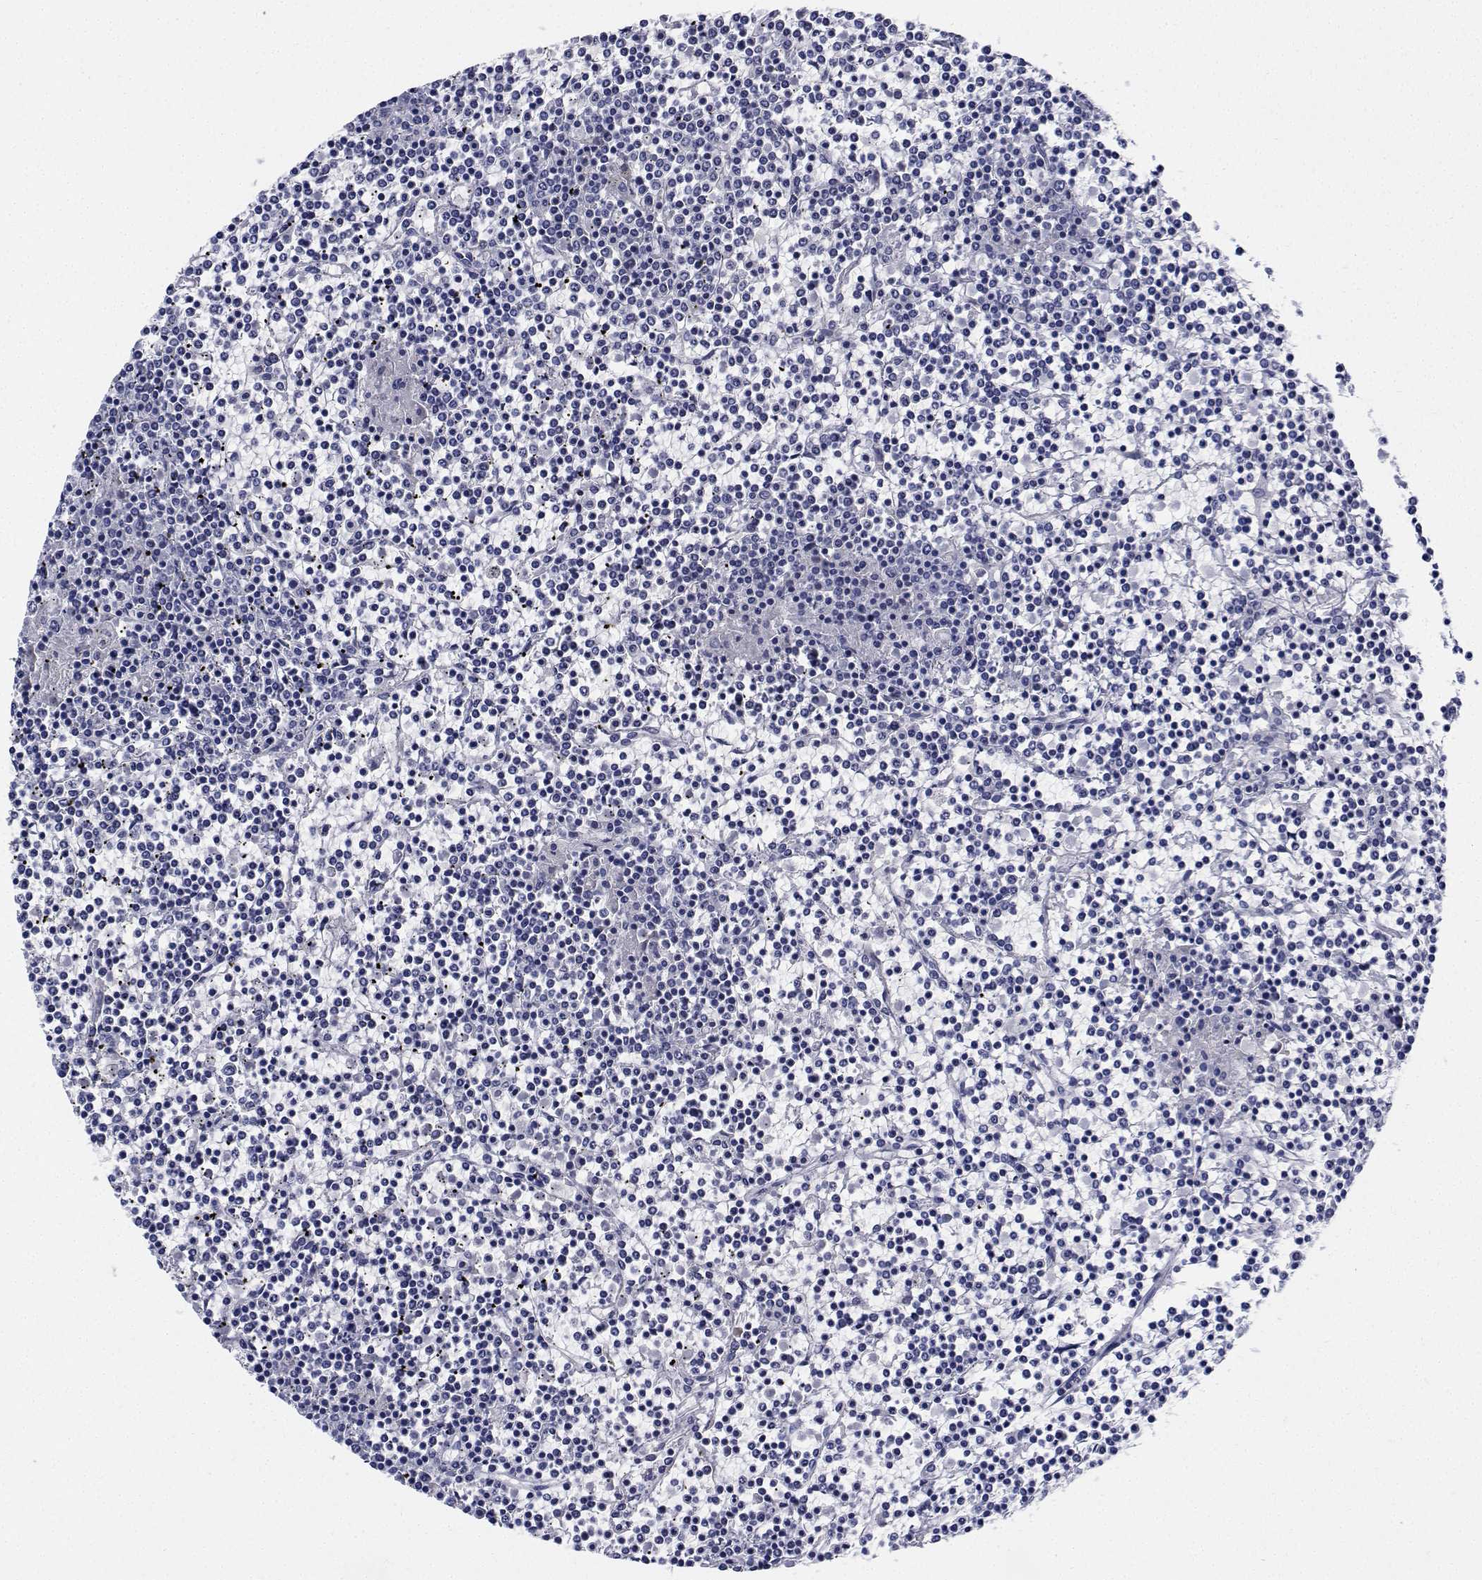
{"staining": {"intensity": "negative", "quantity": "none", "location": "none"}, "tissue": "lymphoma", "cell_type": "Tumor cells", "image_type": "cancer", "snomed": [{"axis": "morphology", "description": "Malignant lymphoma, non-Hodgkin's type, Low grade"}, {"axis": "topography", "description": "Spleen"}], "caption": "High magnification brightfield microscopy of malignant lymphoma, non-Hodgkin's type (low-grade) stained with DAB (3,3'-diaminobenzidine) (brown) and counterstained with hematoxylin (blue): tumor cells show no significant positivity.", "gene": "PLXNA4", "patient": {"sex": "female", "age": 19}}